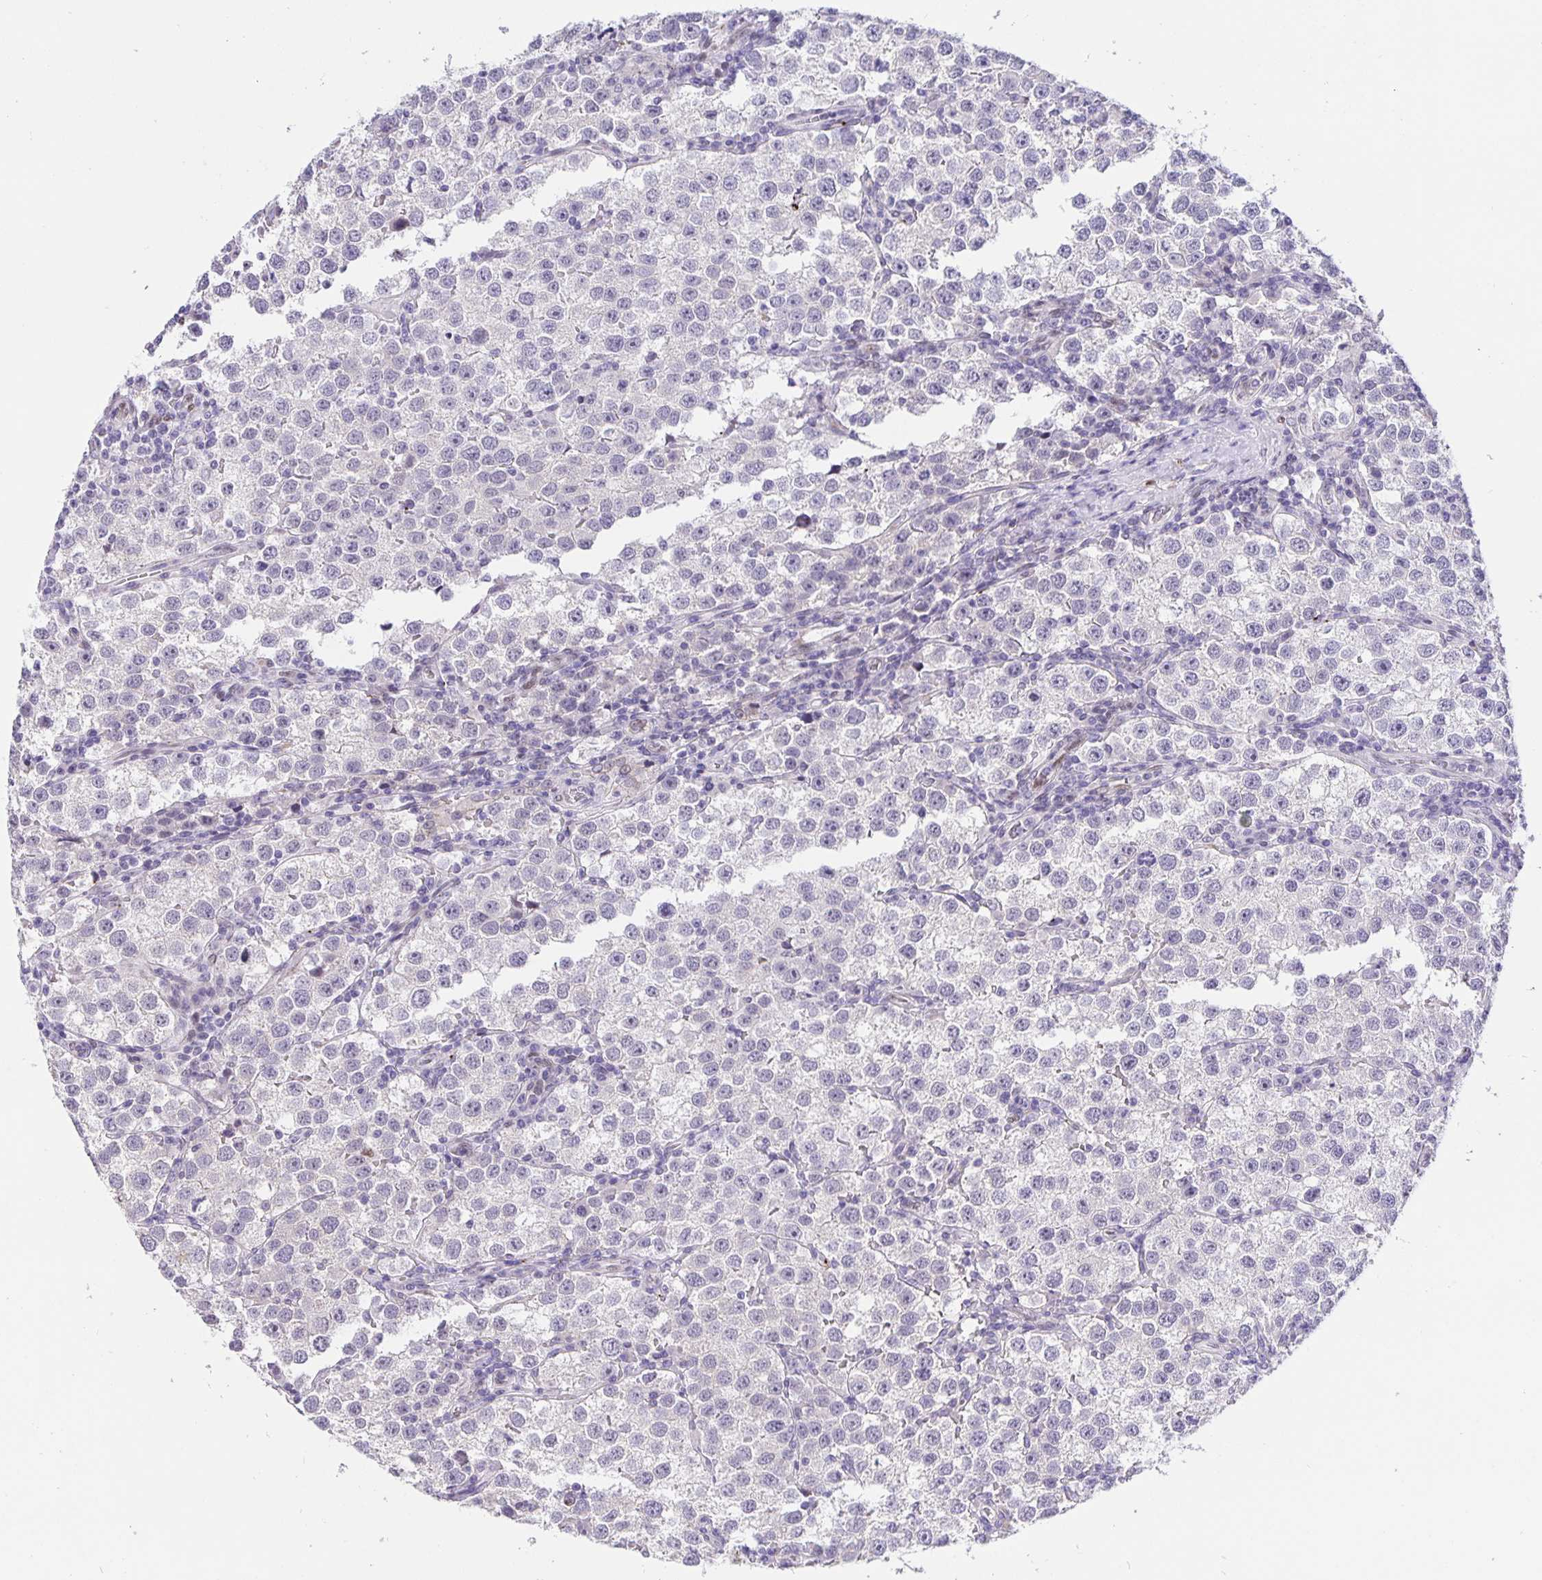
{"staining": {"intensity": "negative", "quantity": "none", "location": "none"}, "tissue": "testis cancer", "cell_type": "Tumor cells", "image_type": "cancer", "snomed": [{"axis": "morphology", "description": "Seminoma, NOS"}, {"axis": "topography", "description": "Testis"}], "caption": "A high-resolution image shows immunohistochemistry staining of seminoma (testis), which demonstrates no significant positivity in tumor cells. The staining is performed using DAB brown chromogen with nuclei counter-stained in using hematoxylin.", "gene": "FOSL2", "patient": {"sex": "male", "age": 37}}